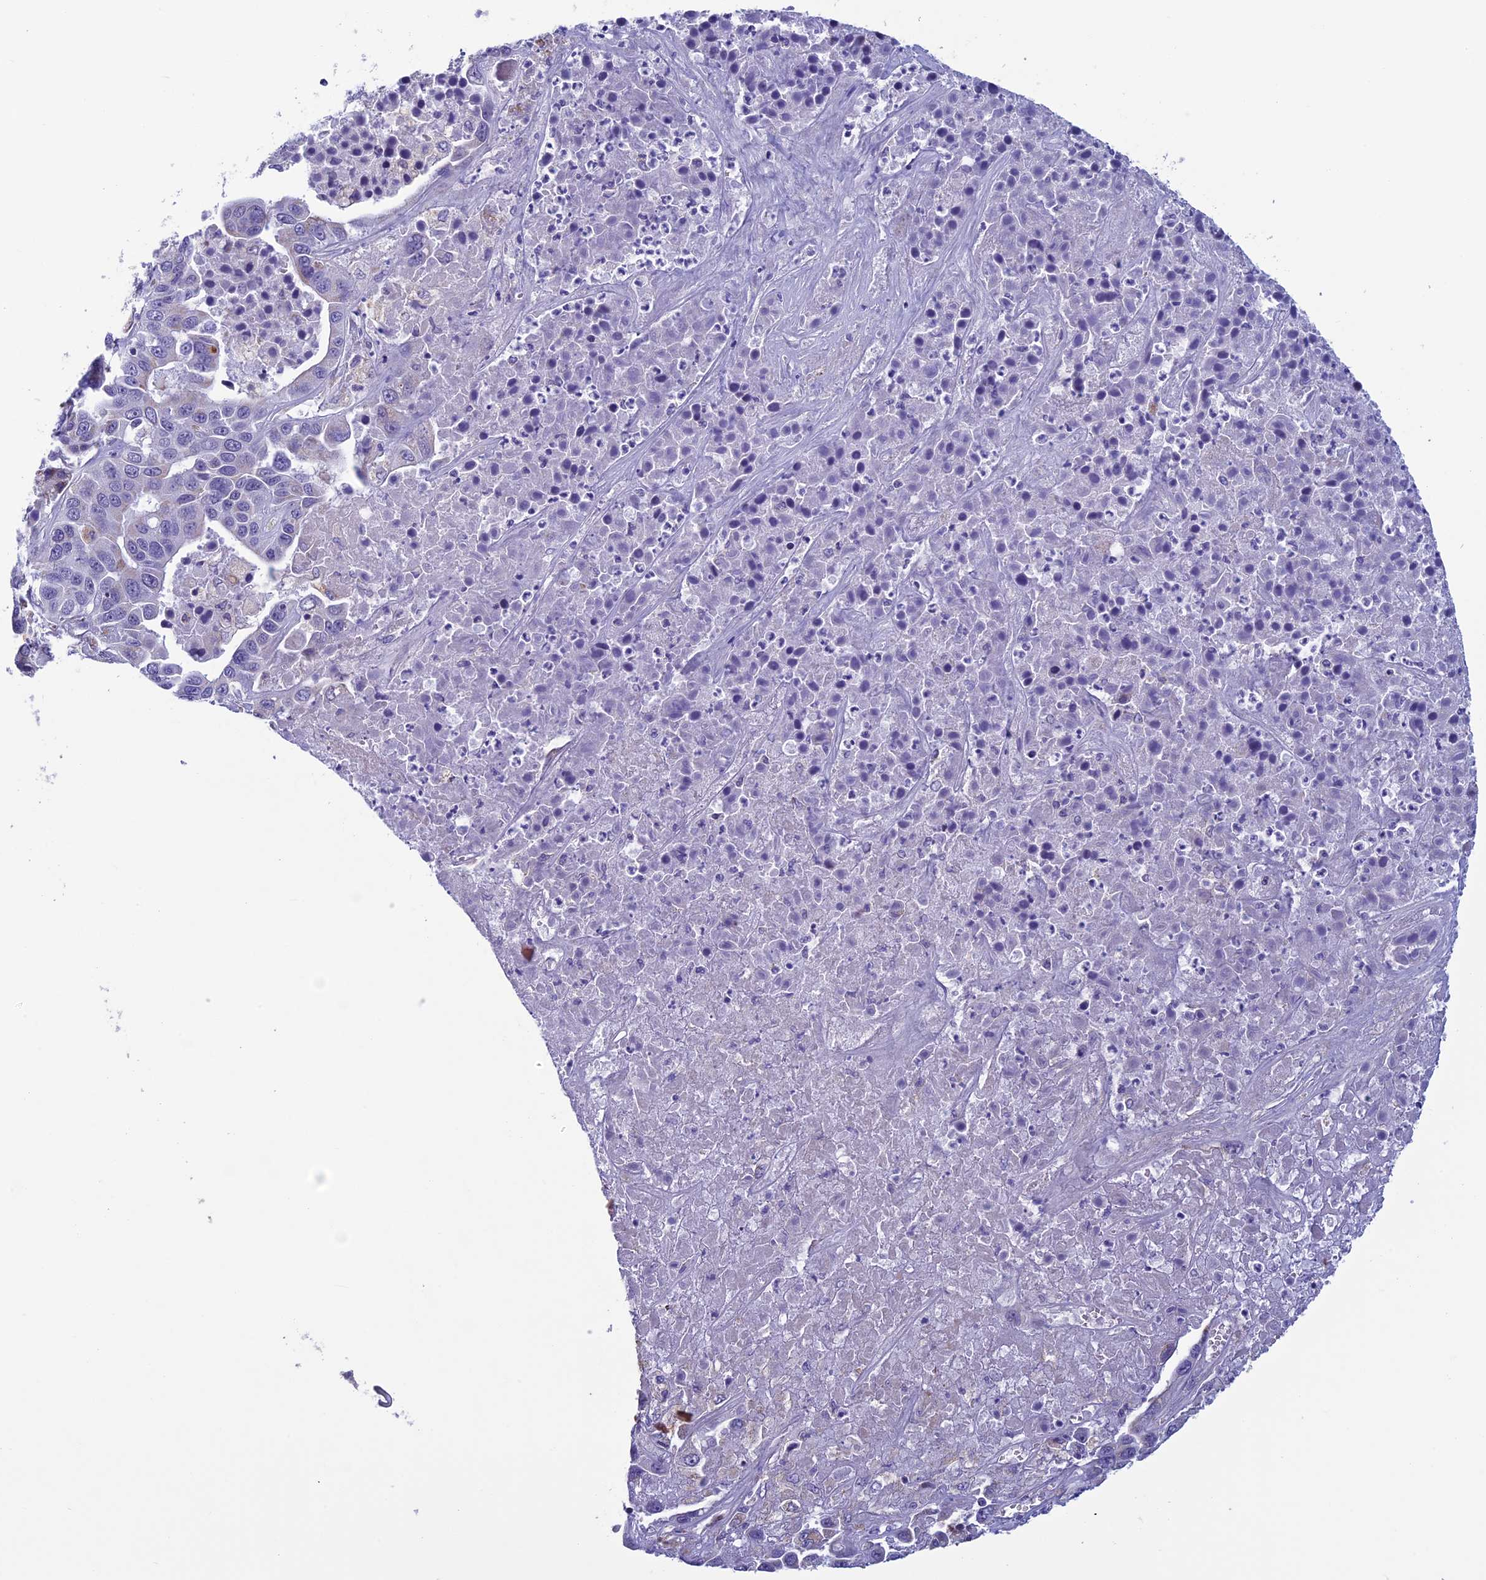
{"staining": {"intensity": "negative", "quantity": "none", "location": "none"}, "tissue": "liver cancer", "cell_type": "Tumor cells", "image_type": "cancer", "snomed": [{"axis": "morphology", "description": "Cholangiocarcinoma"}, {"axis": "topography", "description": "Liver"}], "caption": "An image of cholangiocarcinoma (liver) stained for a protein exhibits no brown staining in tumor cells.", "gene": "MFSD12", "patient": {"sex": "female", "age": 52}}